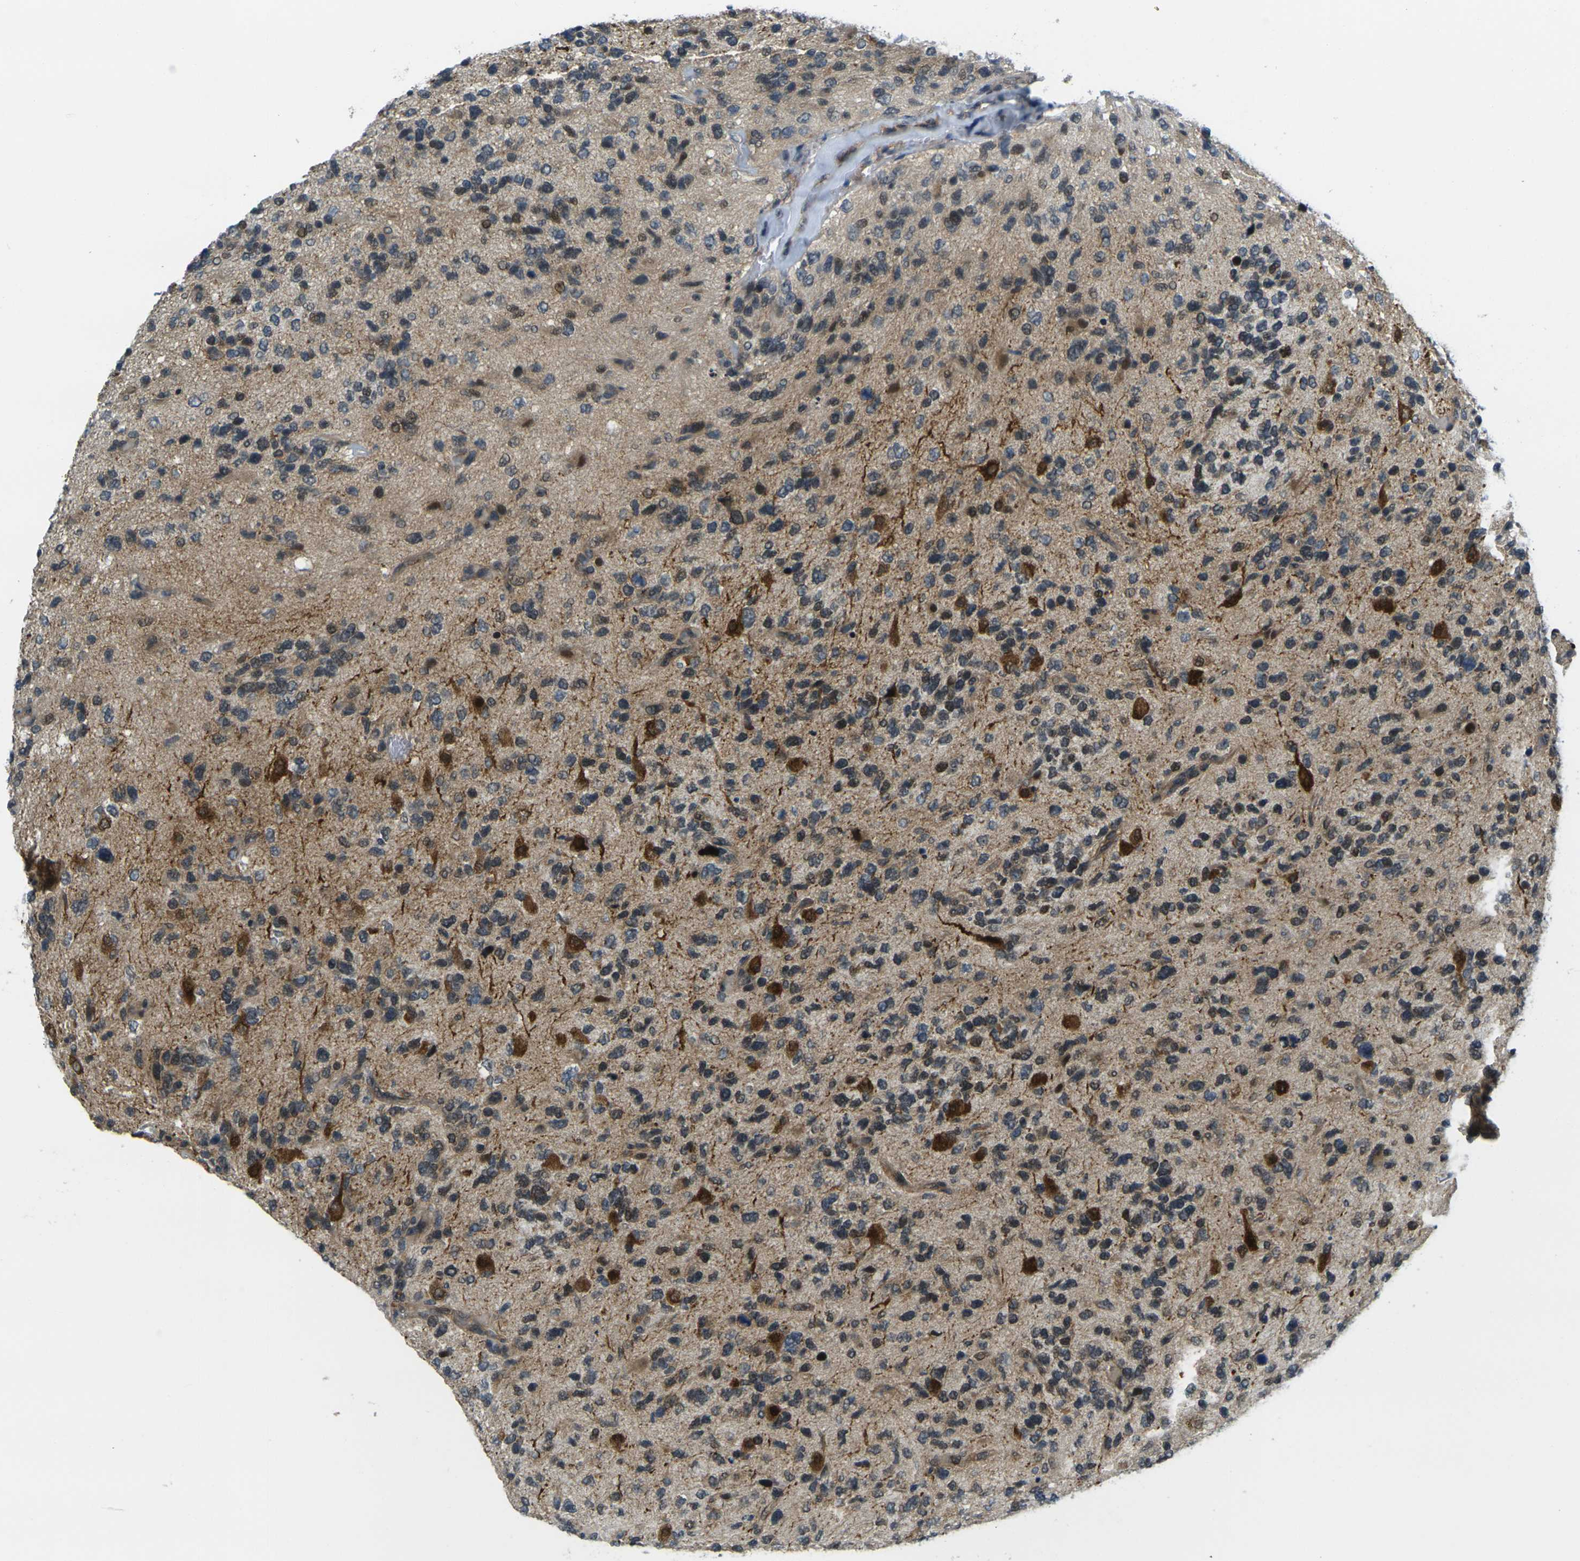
{"staining": {"intensity": "moderate", "quantity": ">75%", "location": "cytoplasmic/membranous,nuclear"}, "tissue": "glioma", "cell_type": "Tumor cells", "image_type": "cancer", "snomed": [{"axis": "morphology", "description": "Glioma, malignant, High grade"}, {"axis": "topography", "description": "Brain"}], "caption": "Human malignant glioma (high-grade) stained with a protein marker reveals moderate staining in tumor cells.", "gene": "KCTD10", "patient": {"sex": "female", "age": 58}}